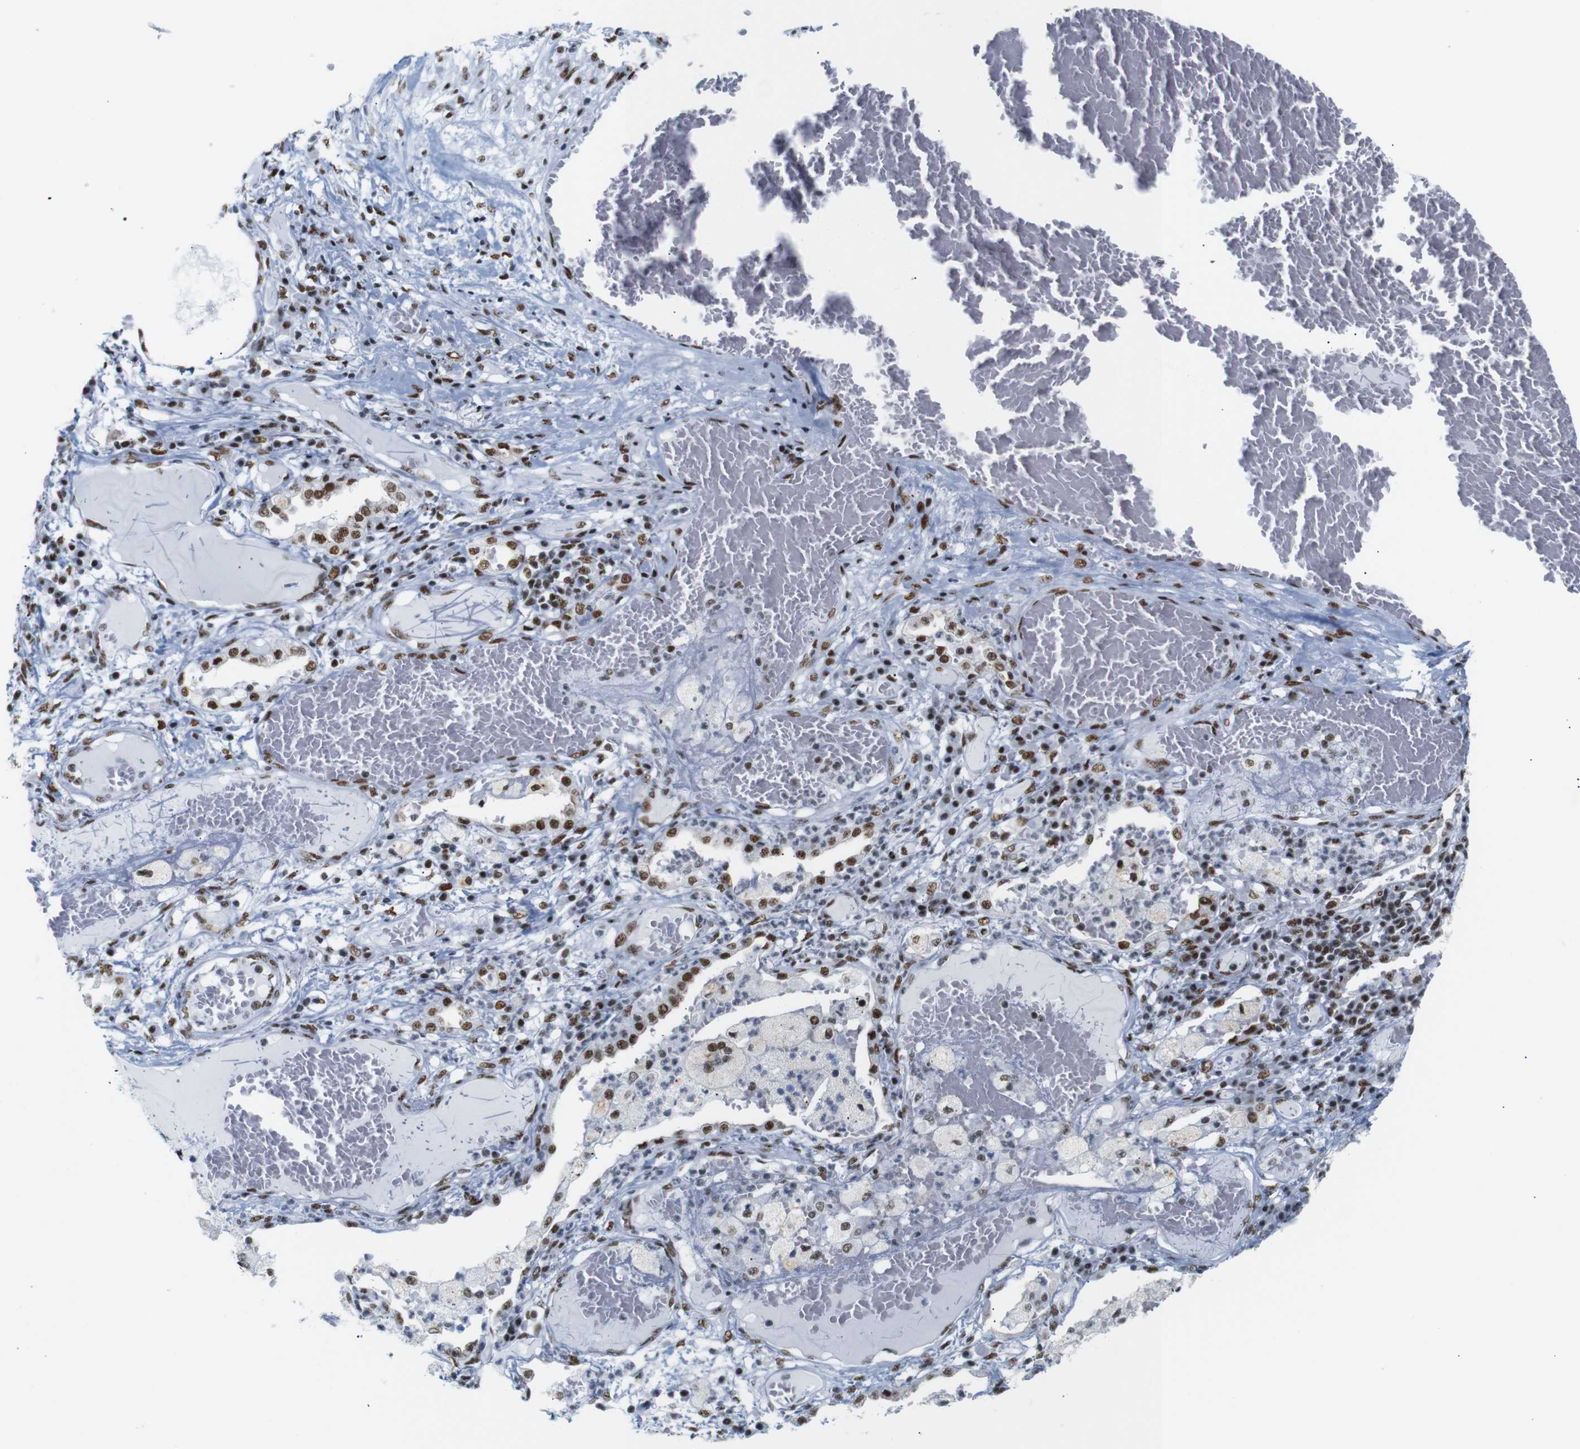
{"staining": {"intensity": "strong", "quantity": ">75%", "location": "nuclear"}, "tissue": "lung cancer", "cell_type": "Tumor cells", "image_type": "cancer", "snomed": [{"axis": "morphology", "description": "Squamous cell carcinoma, NOS"}, {"axis": "topography", "description": "Lung"}], "caption": "Lung cancer (squamous cell carcinoma) stained with a brown dye shows strong nuclear positive staining in approximately >75% of tumor cells.", "gene": "TRA2B", "patient": {"sex": "male", "age": 71}}